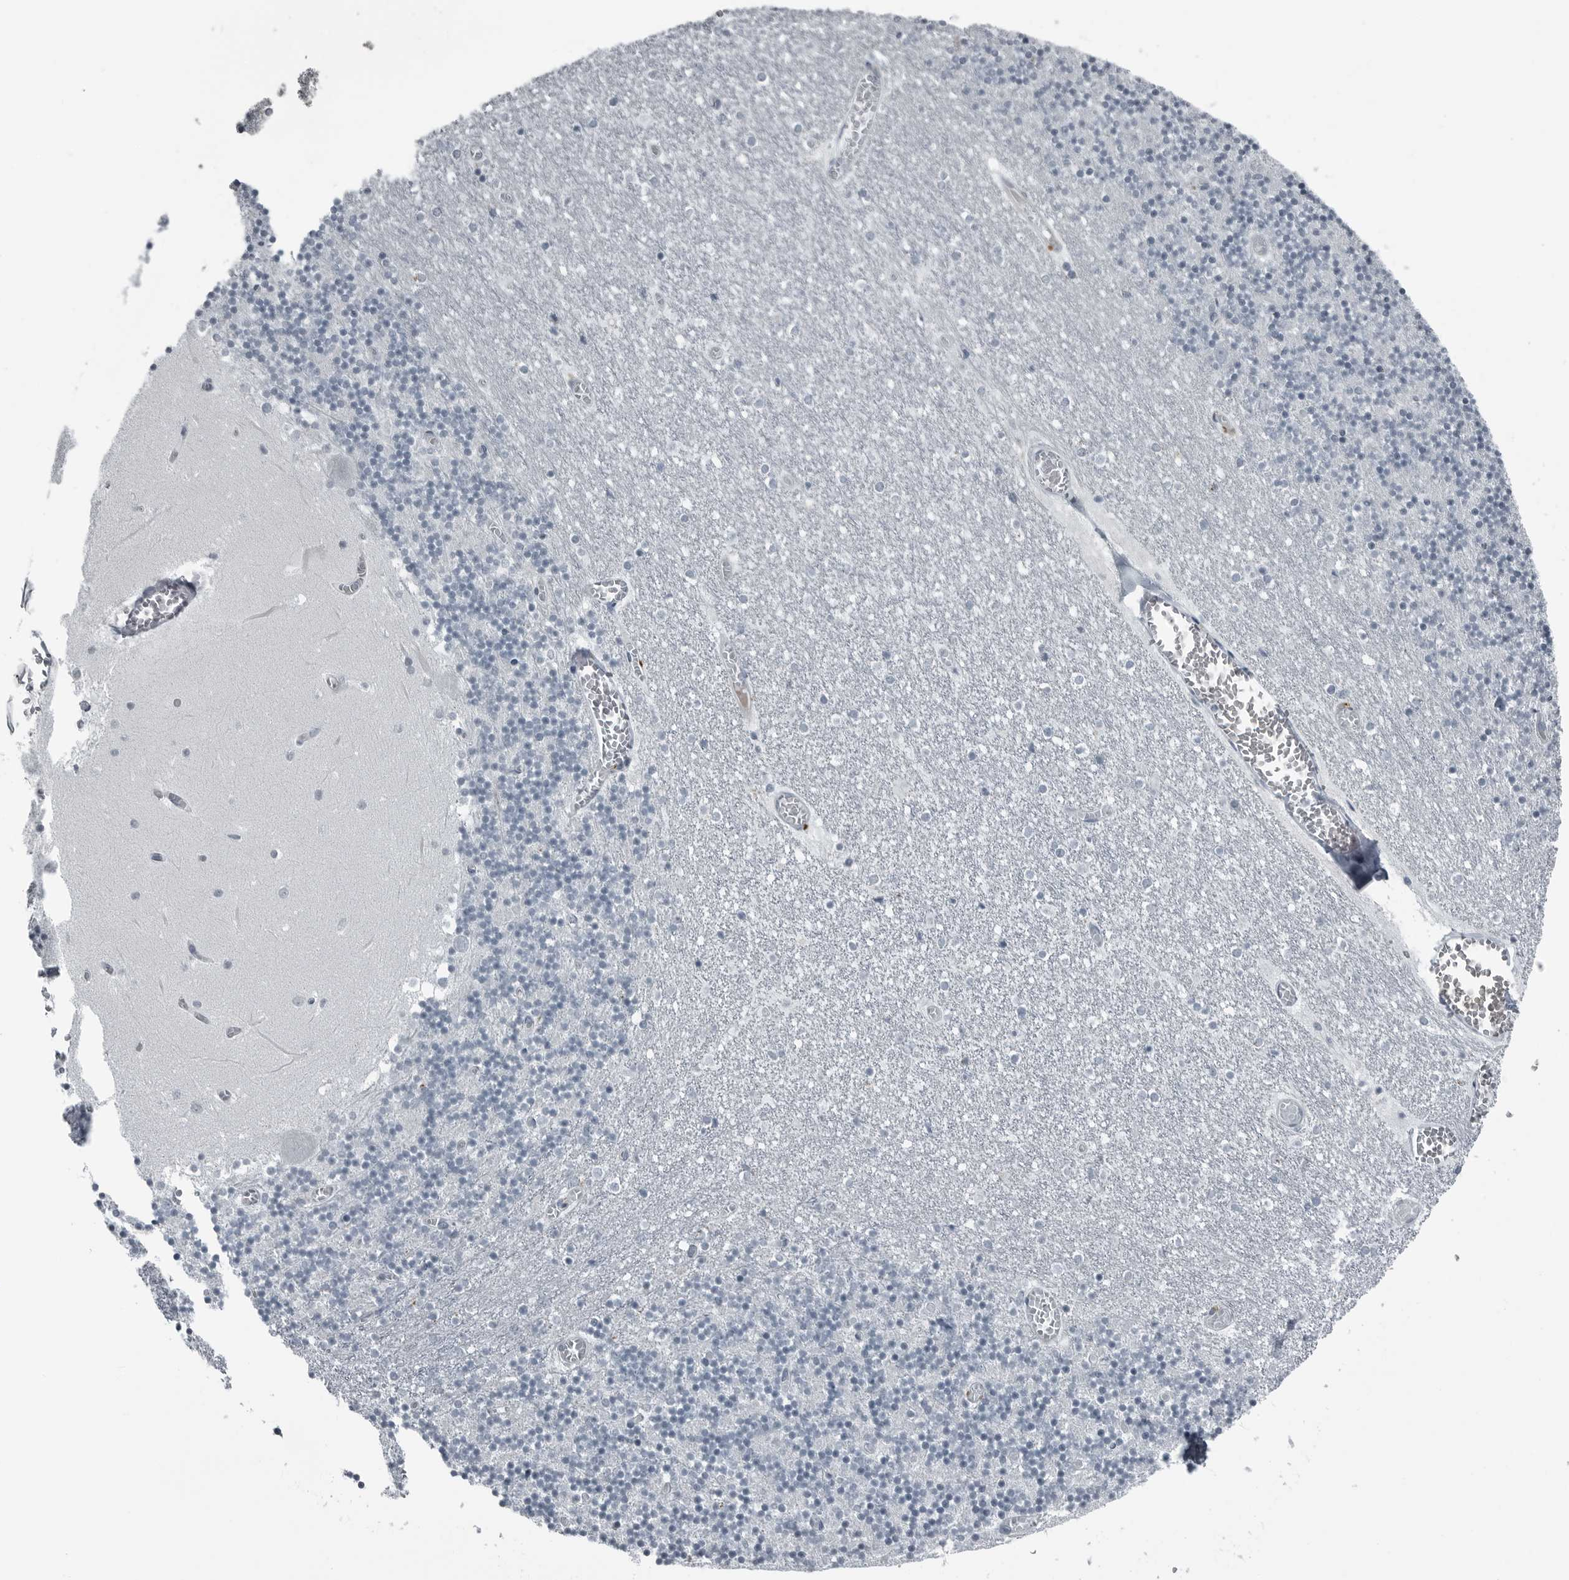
{"staining": {"intensity": "negative", "quantity": "none", "location": "none"}, "tissue": "cerebellum", "cell_type": "Cells in granular layer", "image_type": "normal", "snomed": [{"axis": "morphology", "description": "Normal tissue, NOS"}, {"axis": "topography", "description": "Cerebellum"}], "caption": "Immunohistochemistry (IHC) image of benign cerebellum: human cerebellum stained with DAB reveals no significant protein positivity in cells in granular layer. (DAB (3,3'-diaminobenzidine) IHC, high magnification).", "gene": "GAK", "patient": {"sex": "female", "age": 28}}